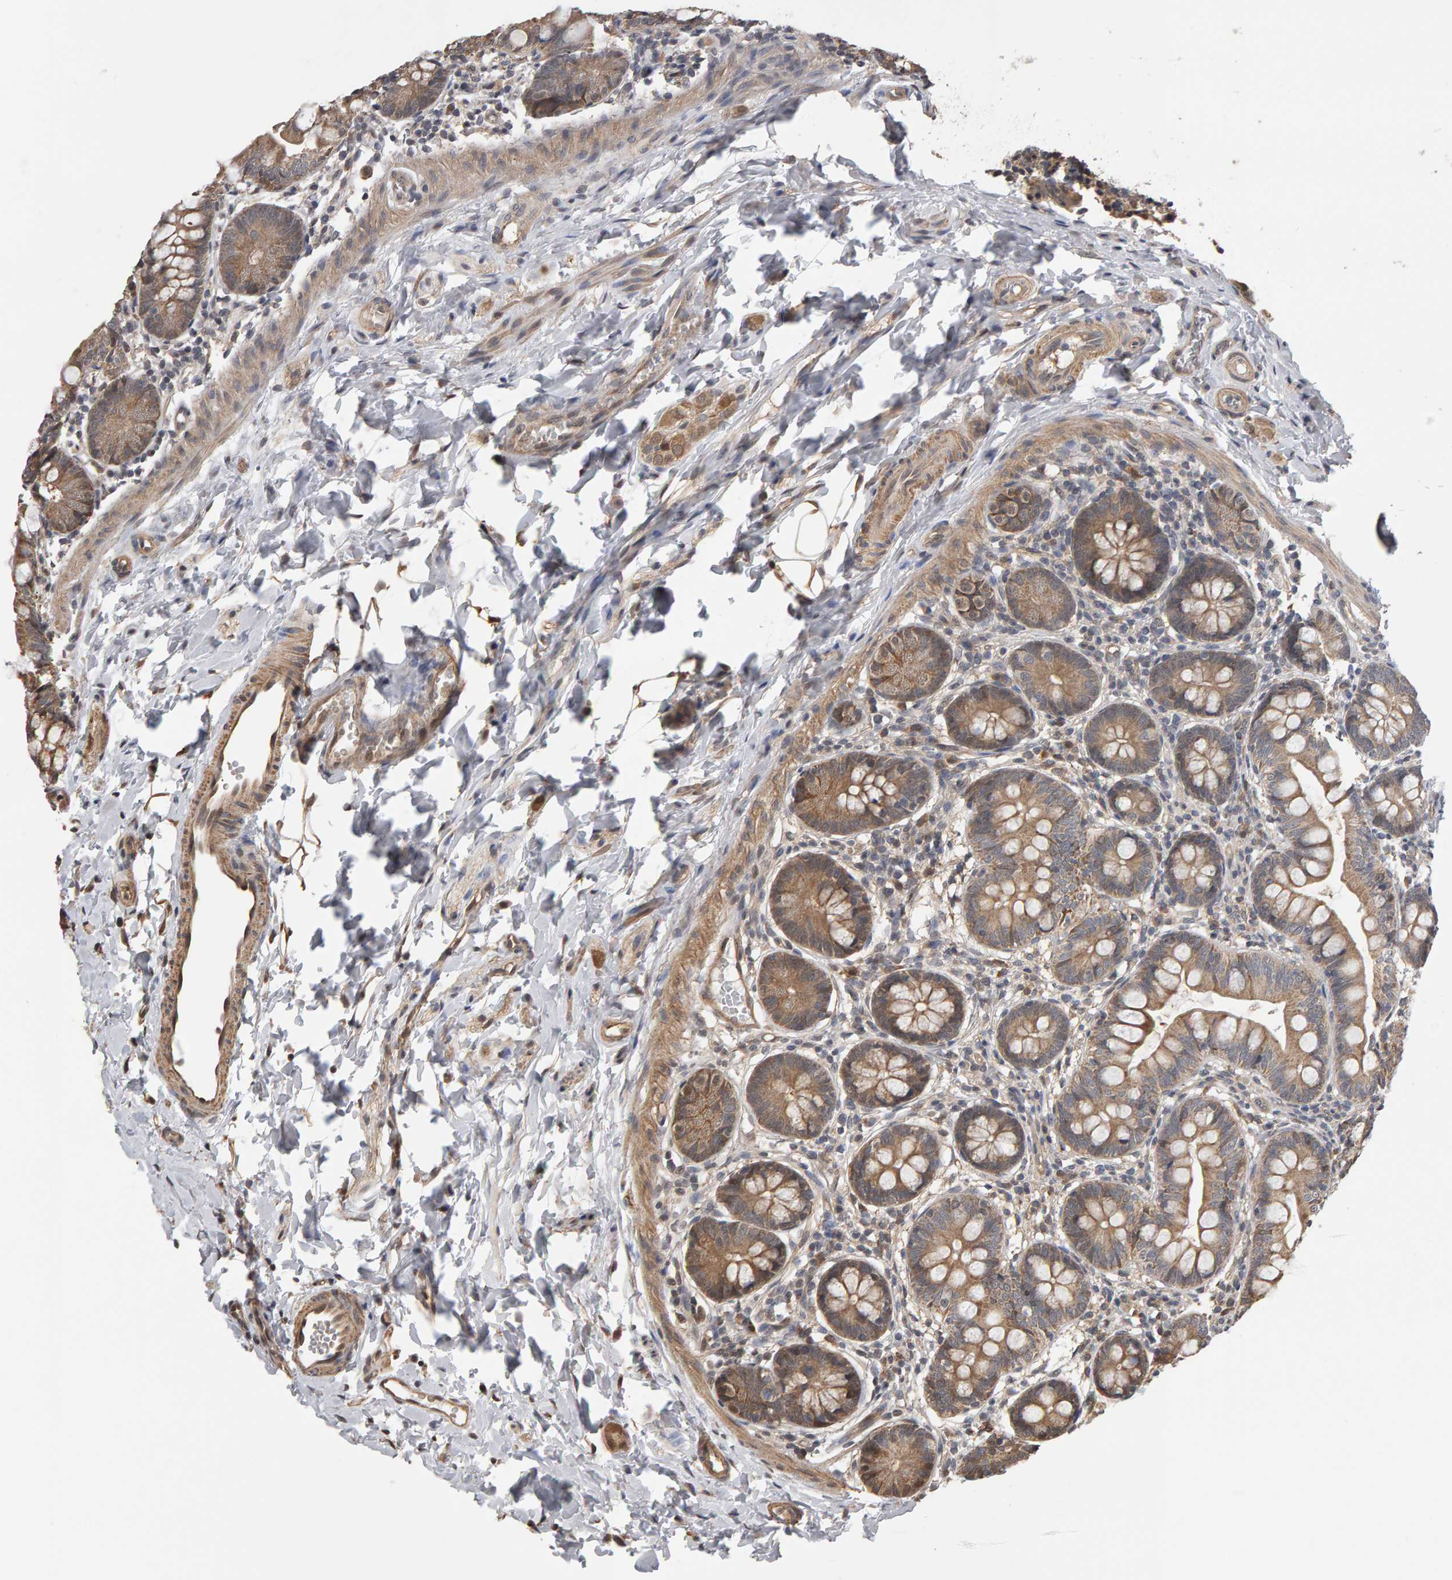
{"staining": {"intensity": "moderate", "quantity": ">75%", "location": "cytoplasmic/membranous"}, "tissue": "small intestine", "cell_type": "Glandular cells", "image_type": "normal", "snomed": [{"axis": "morphology", "description": "Normal tissue, NOS"}, {"axis": "topography", "description": "Small intestine"}], "caption": "Small intestine stained for a protein exhibits moderate cytoplasmic/membranous positivity in glandular cells. Nuclei are stained in blue.", "gene": "COASY", "patient": {"sex": "male", "age": 7}}